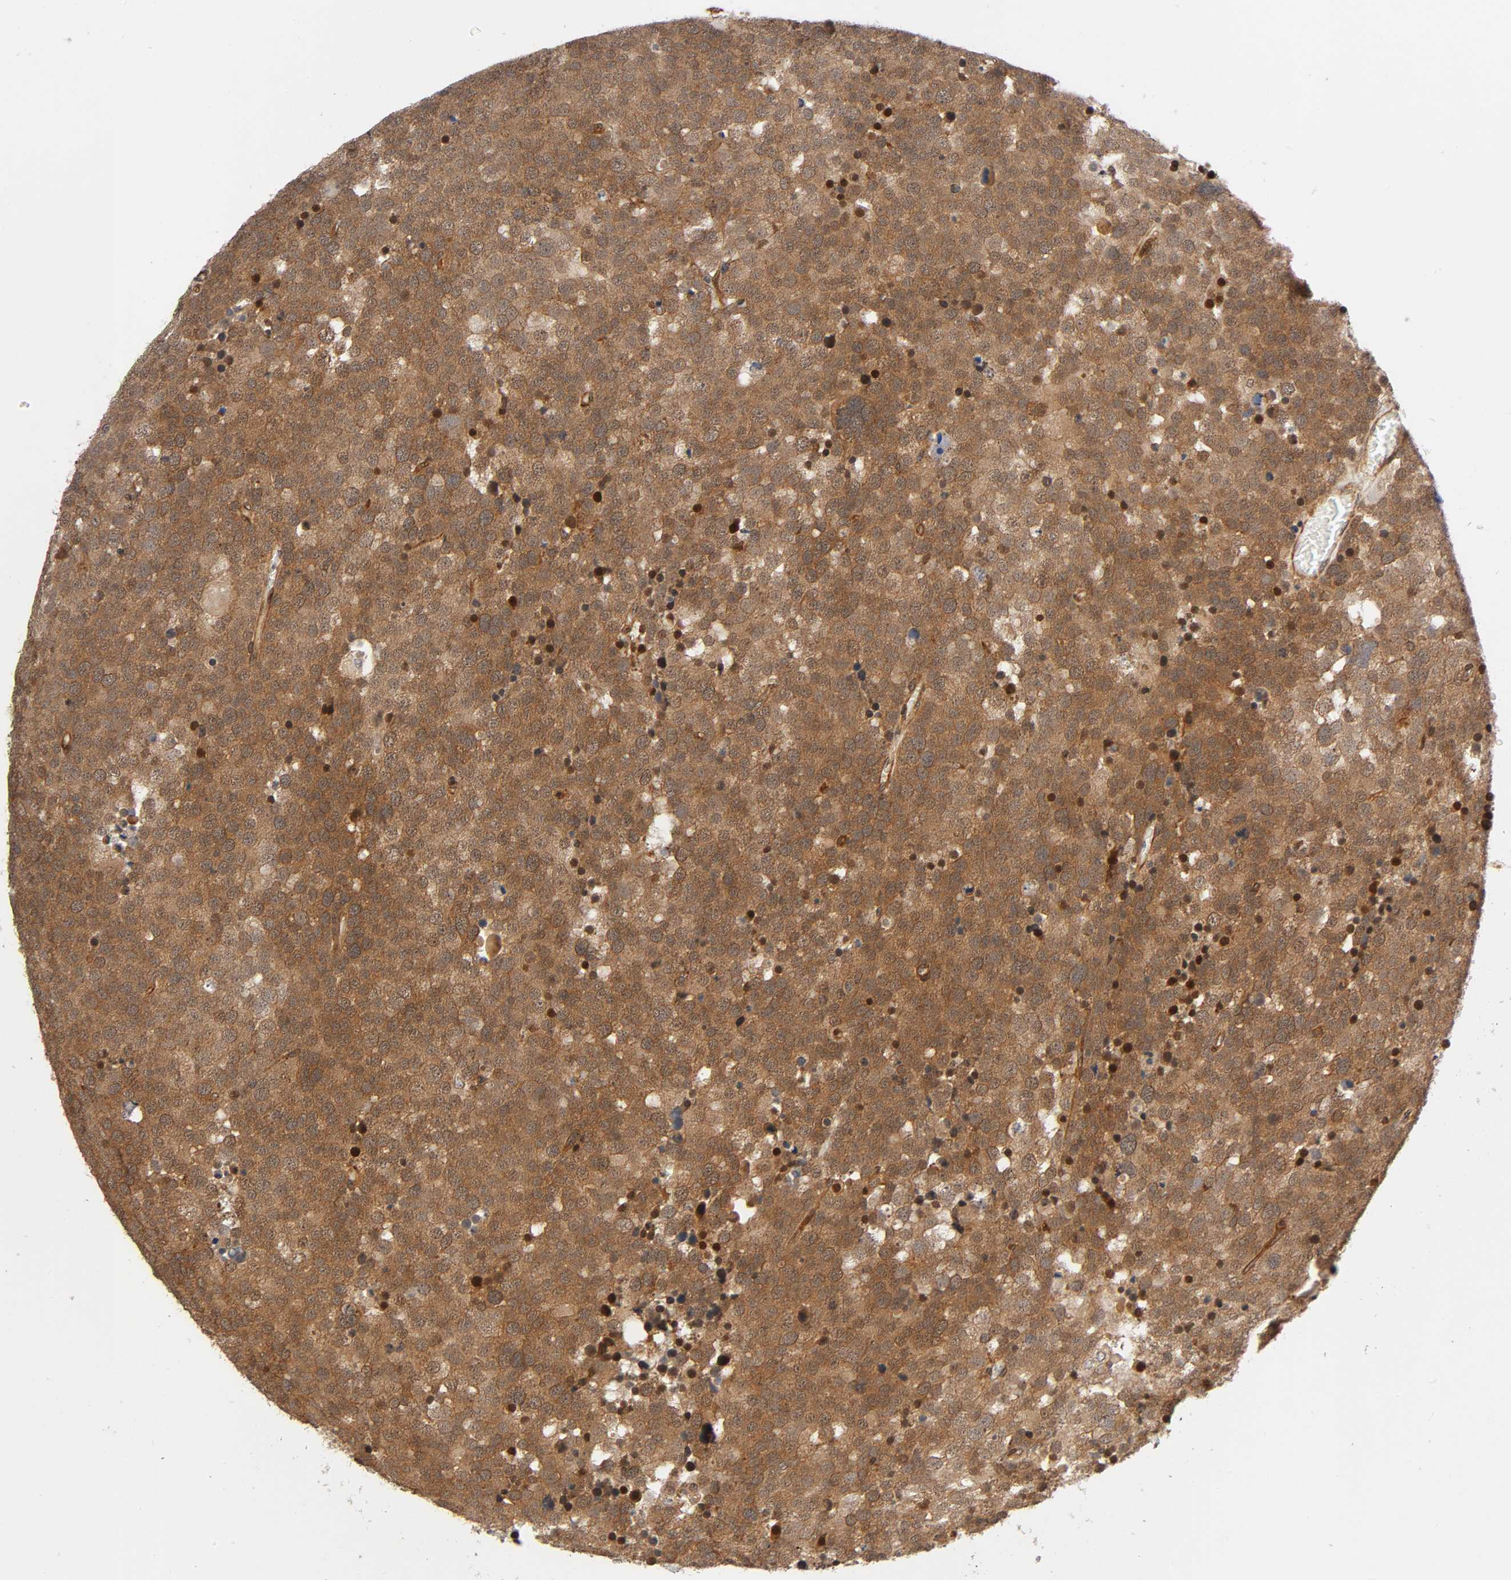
{"staining": {"intensity": "moderate", "quantity": ">75%", "location": "cytoplasmic/membranous"}, "tissue": "testis cancer", "cell_type": "Tumor cells", "image_type": "cancer", "snomed": [{"axis": "morphology", "description": "Seminoma, NOS"}, {"axis": "topography", "description": "Testis"}], "caption": "Protein analysis of testis cancer tissue demonstrates moderate cytoplasmic/membranous staining in about >75% of tumor cells.", "gene": "IQCJ-SCHIP1", "patient": {"sex": "male", "age": 71}}